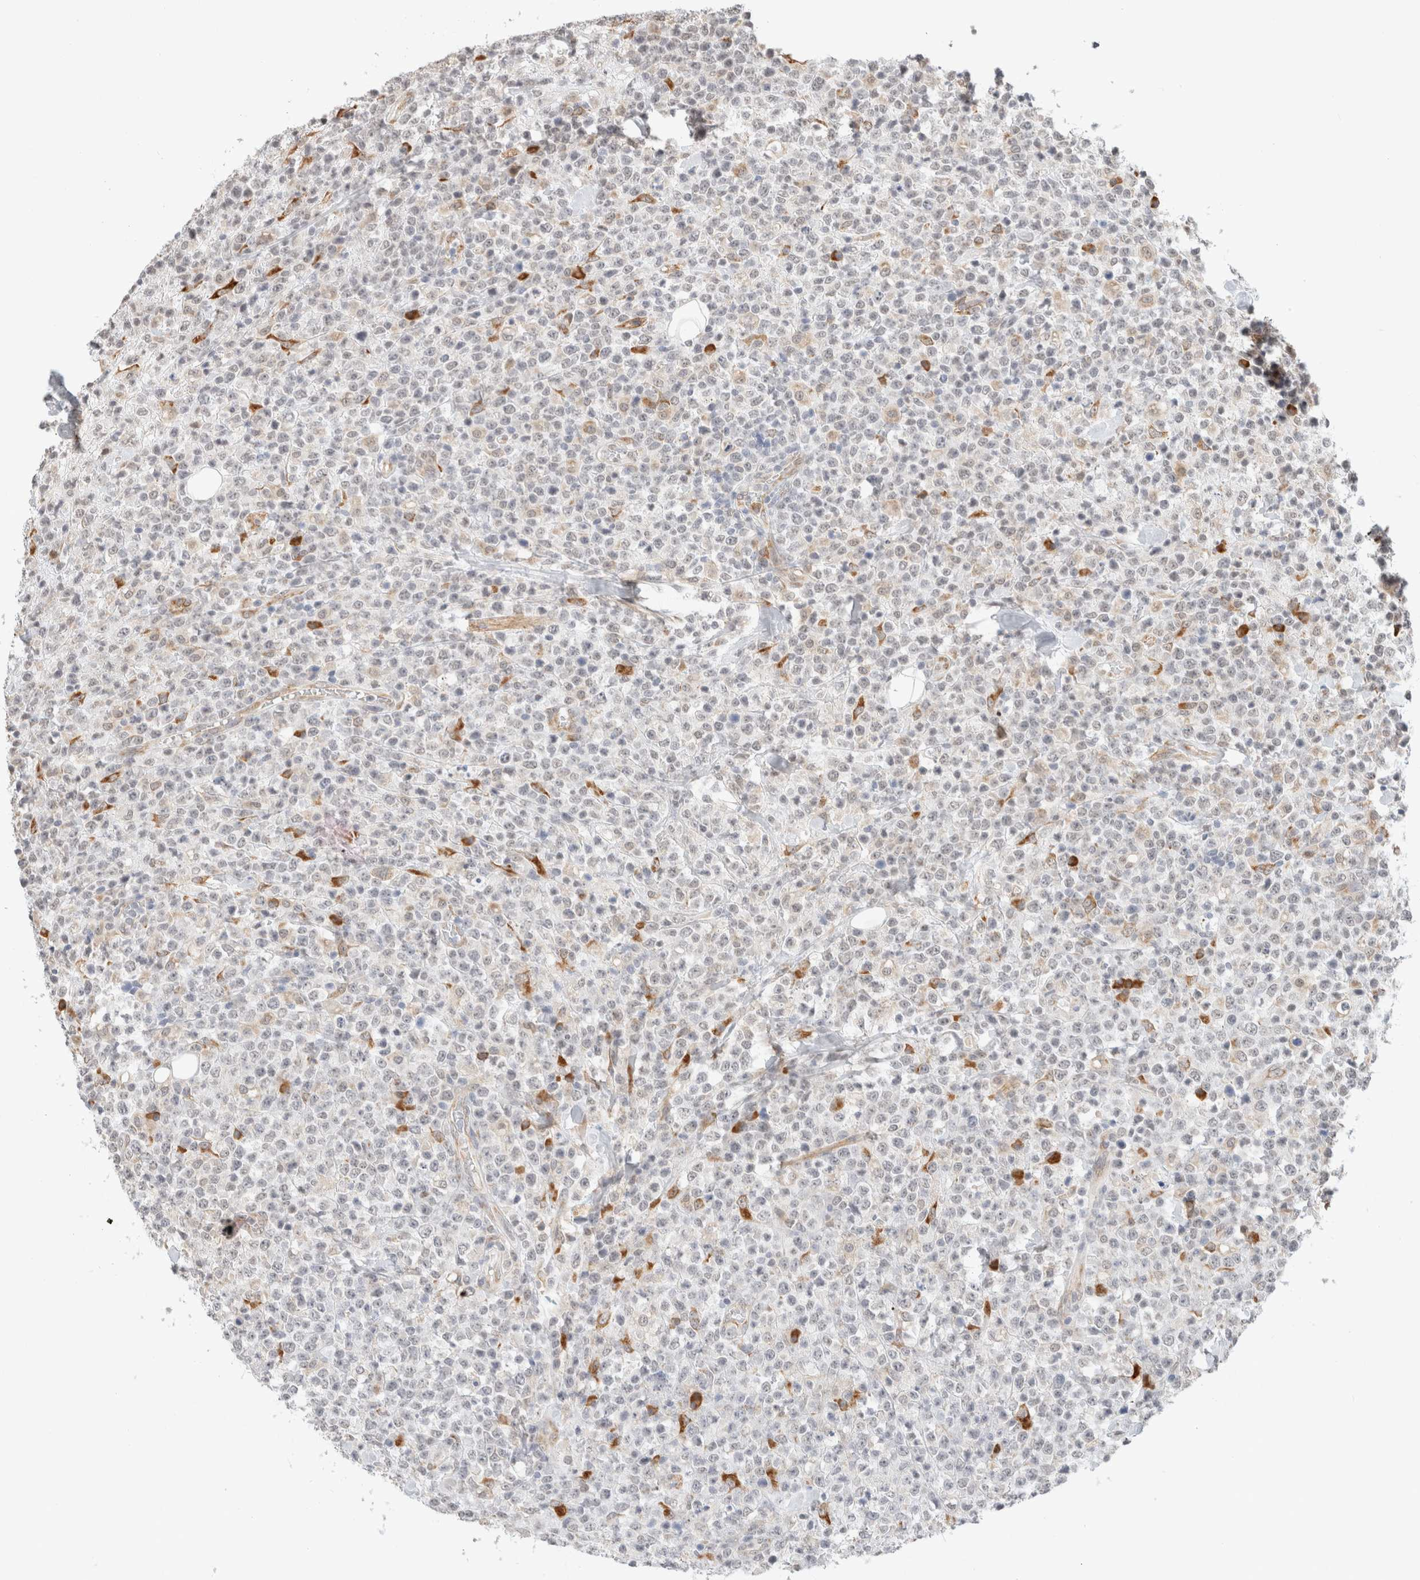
{"staining": {"intensity": "negative", "quantity": "none", "location": "none"}, "tissue": "lymphoma", "cell_type": "Tumor cells", "image_type": "cancer", "snomed": [{"axis": "morphology", "description": "Malignant lymphoma, non-Hodgkin's type, High grade"}, {"axis": "topography", "description": "Colon"}], "caption": "There is no significant expression in tumor cells of high-grade malignant lymphoma, non-Hodgkin's type. (Stains: DAB immunohistochemistry (IHC) with hematoxylin counter stain, Microscopy: brightfield microscopy at high magnification).", "gene": "HDLBP", "patient": {"sex": "female", "age": 53}}